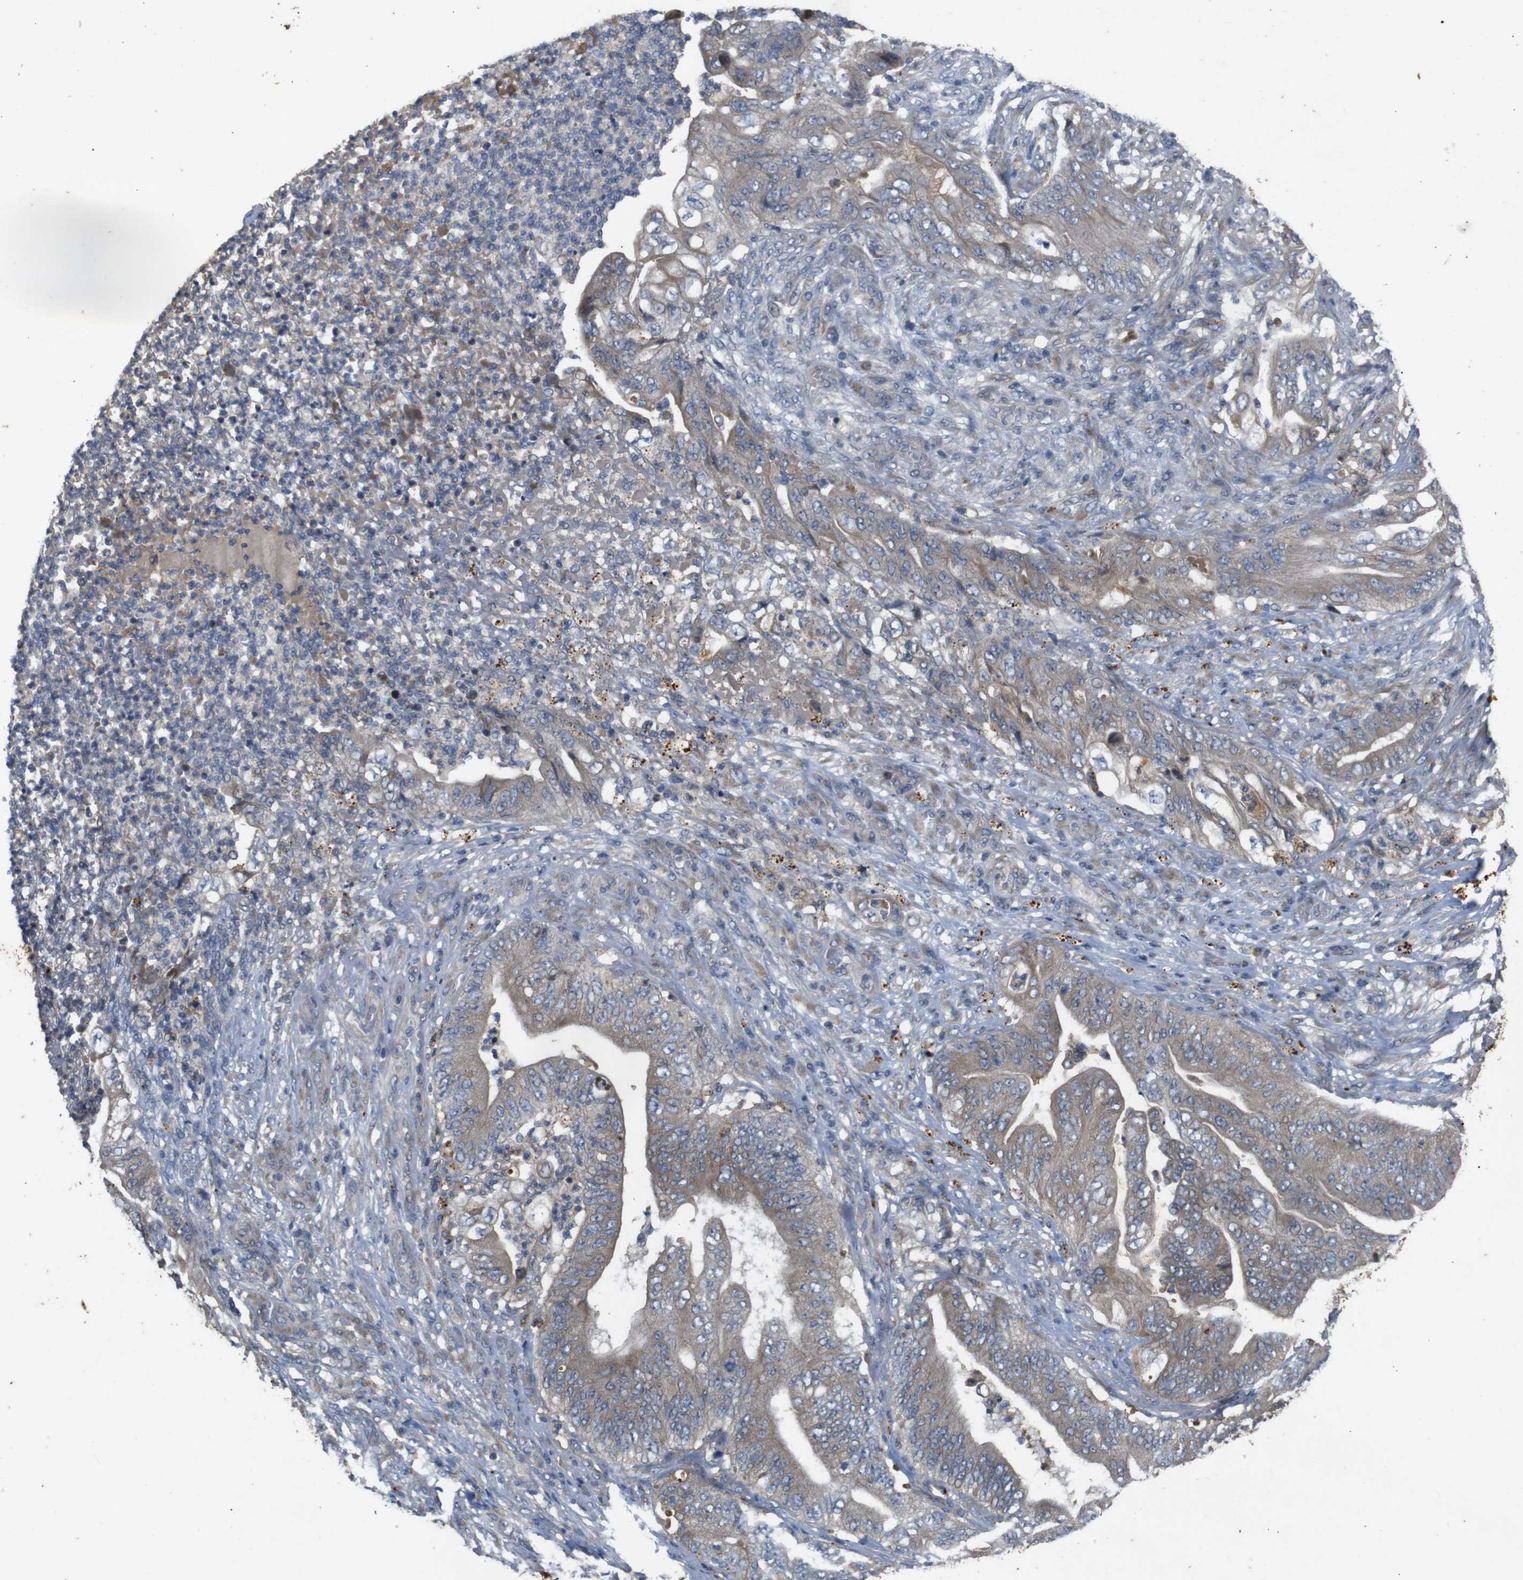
{"staining": {"intensity": "weak", "quantity": ">75%", "location": "cytoplasmic/membranous"}, "tissue": "stomach cancer", "cell_type": "Tumor cells", "image_type": "cancer", "snomed": [{"axis": "morphology", "description": "Adenocarcinoma, NOS"}, {"axis": "topography", "description": "Stomach"}], "caption": "Human stomach cancer stained with a protein marker displays weak staining in tumor cells.", "gene": "PTPN1", "patient": {"sex": "female", "age": 73}}